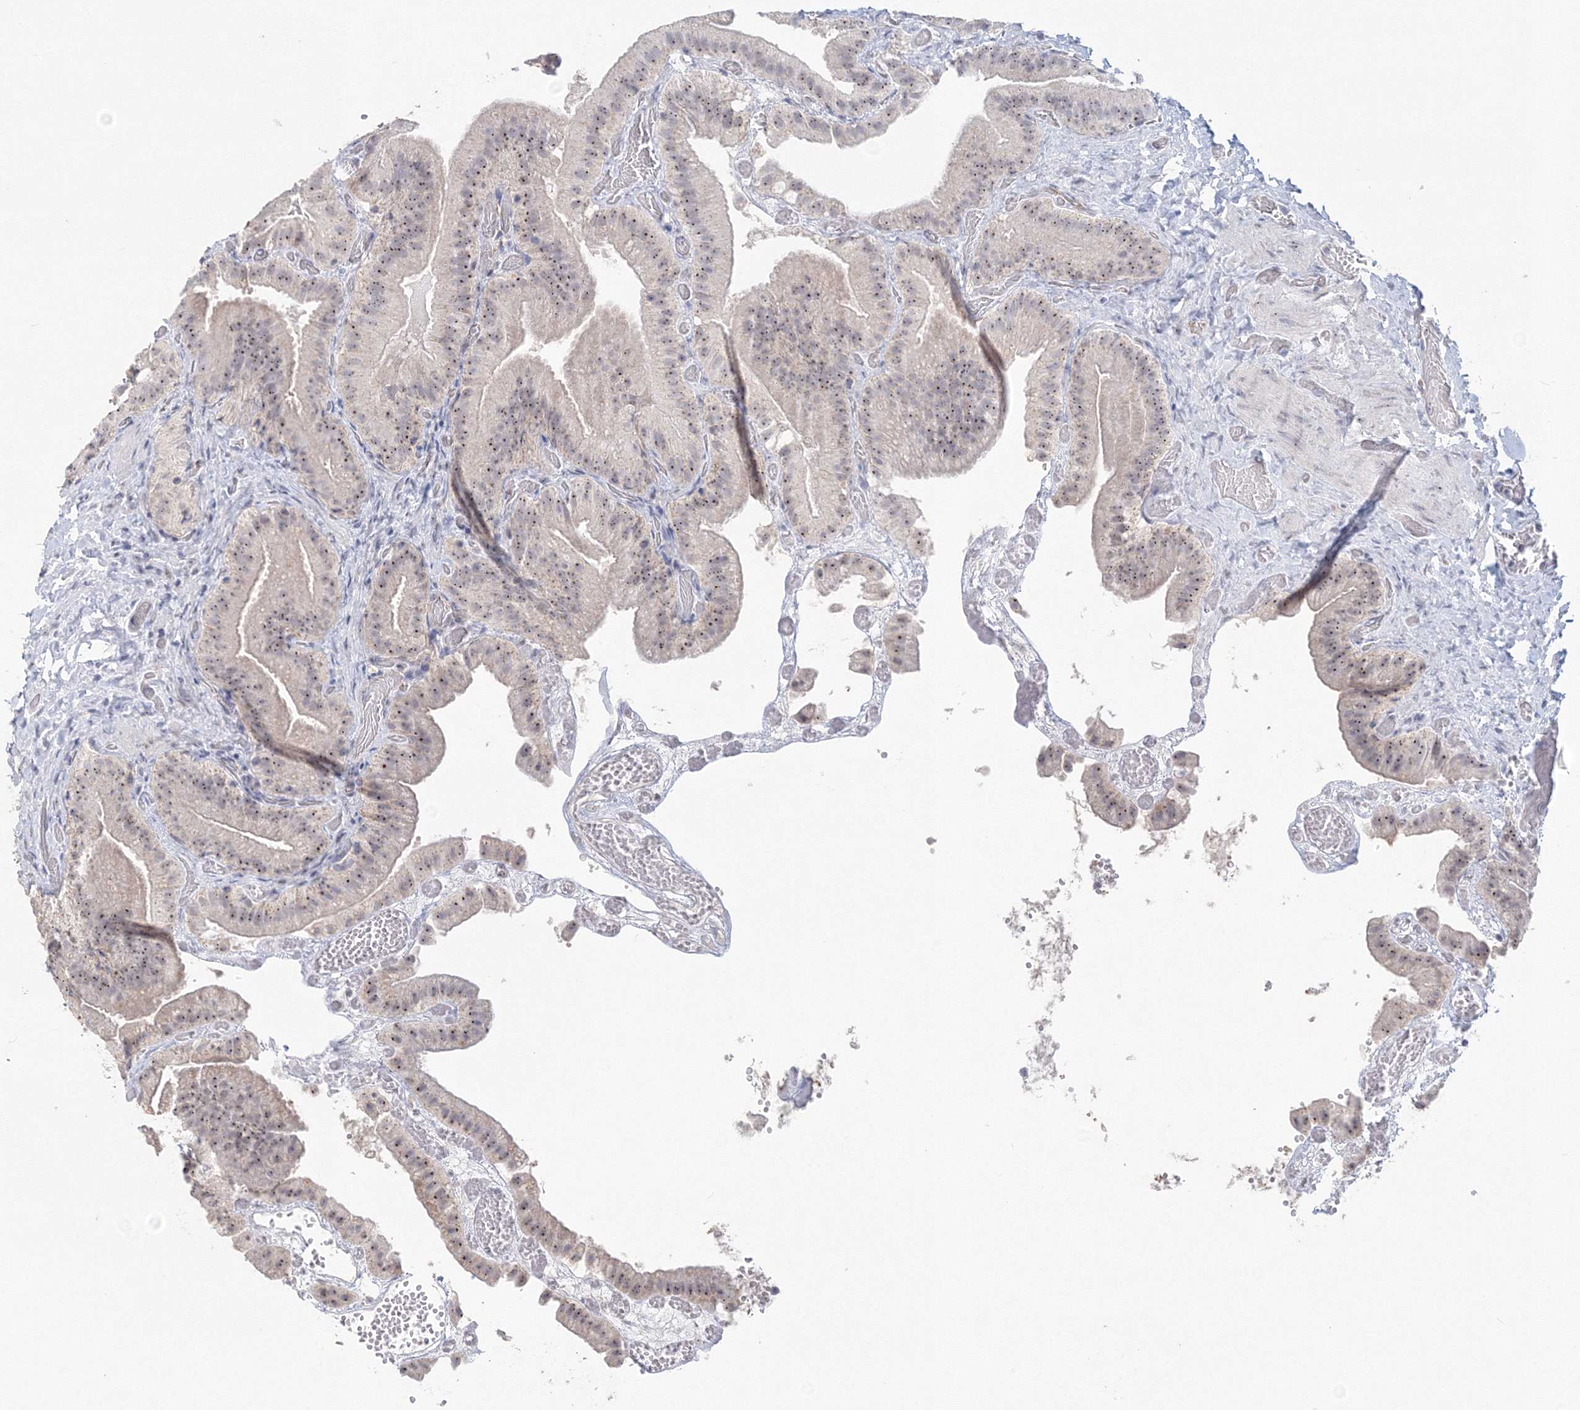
{"staining": {"intensity": "moderate", "quantity": "25%-75%", "location": "nuclear"}, "tissue": "gallbladder", "cell_type": "Glandular cells", "image_type": "normal", "snomed": [{"axis": "morphology", "description": "Normal tissue, NOS"}, {"axis": "topography", "description": "Gallbladder"}], "caption": "A medium amount of moderate nuclear expression is present in approximately 25%-75% of glandular cells in unremarkable gallbladder.", "gene": "SIRT7", "patient": {"sex": "female", "age": 64}}